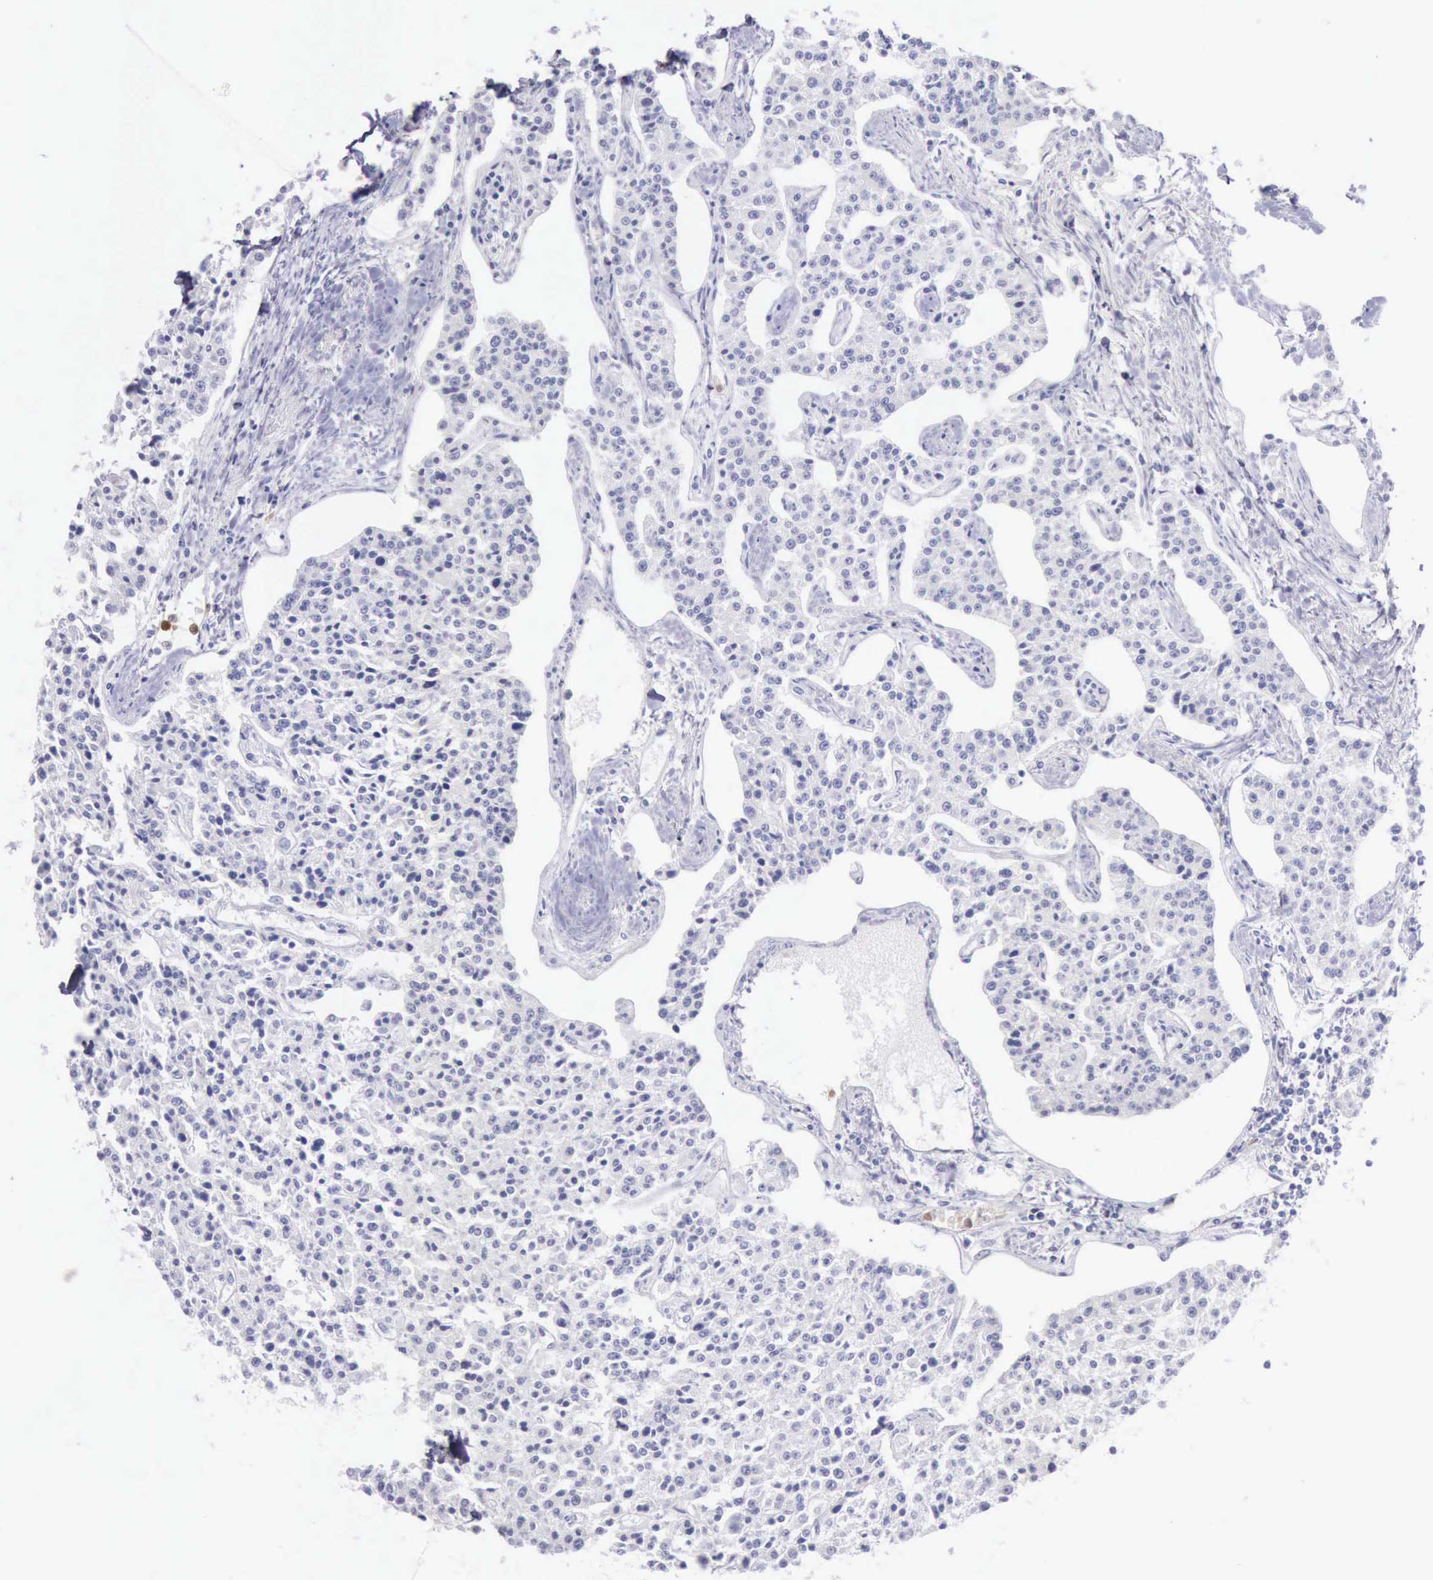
{"staining": {"intensity": "negative", "quantity": "none", "location": "none"}, "tissue": "carcinoid", "cell_type": "Tumor cells", "image_type": "cancer", "snomed": [{"axis": "morphology", "description": "Carcinoid, malignant, NOS"}, {"axis": "topography", "description": "Stomach"}], "caption": "DAB (3,3'-diaminobenzidine) immunohistochemical staining of carcinoid shows no significant expression in tumor cells. The staining is performed using DAB brown chromogen with nuclei counter-stained in using hematoxylin.", "gene": "CSTA", "patient": {"sex": "female", "age": 76}}